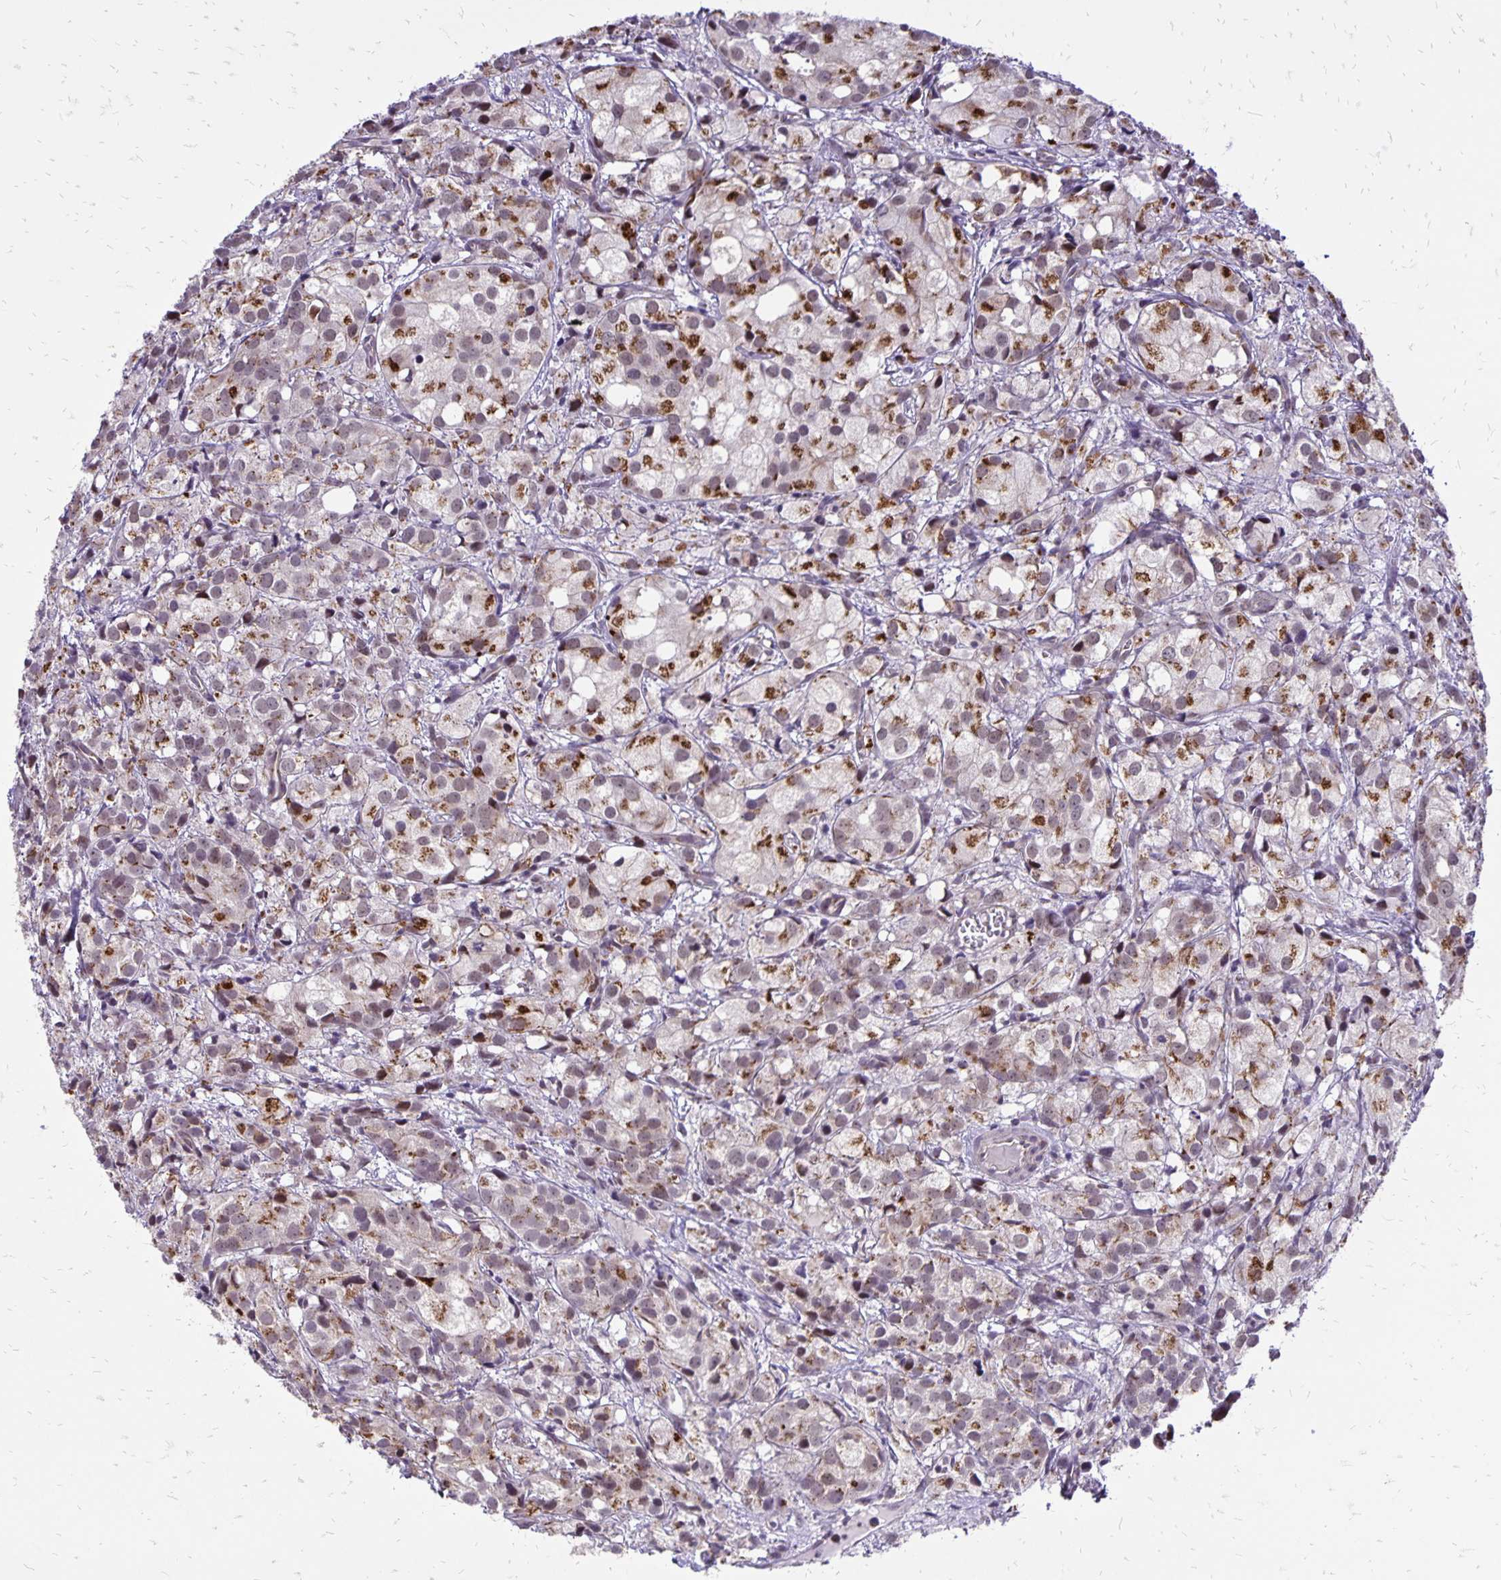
{"staining": {"intensity": "moderate", "quantity": "25%-75%", "location": "cytoplasmic/membranous"}, "tissue": "prostate cancer", "cell_type": "Tumor cells", "image_type": "cancer", "snomed": [{"axis": "morphology", "description": "Adenocarcinoma, High grade"}, {"axis": "topography", "description": "Prostate"}], "caption": "Human prostate adenocarcinoma (high-grade) stained for a protein (brown) reveals moderate cytoplasmic/membranous positive expression in approximately 25%-75% of tumor cells.", "gene": "GOLGA5", "patient": {"sex": "male", "age": 86}}